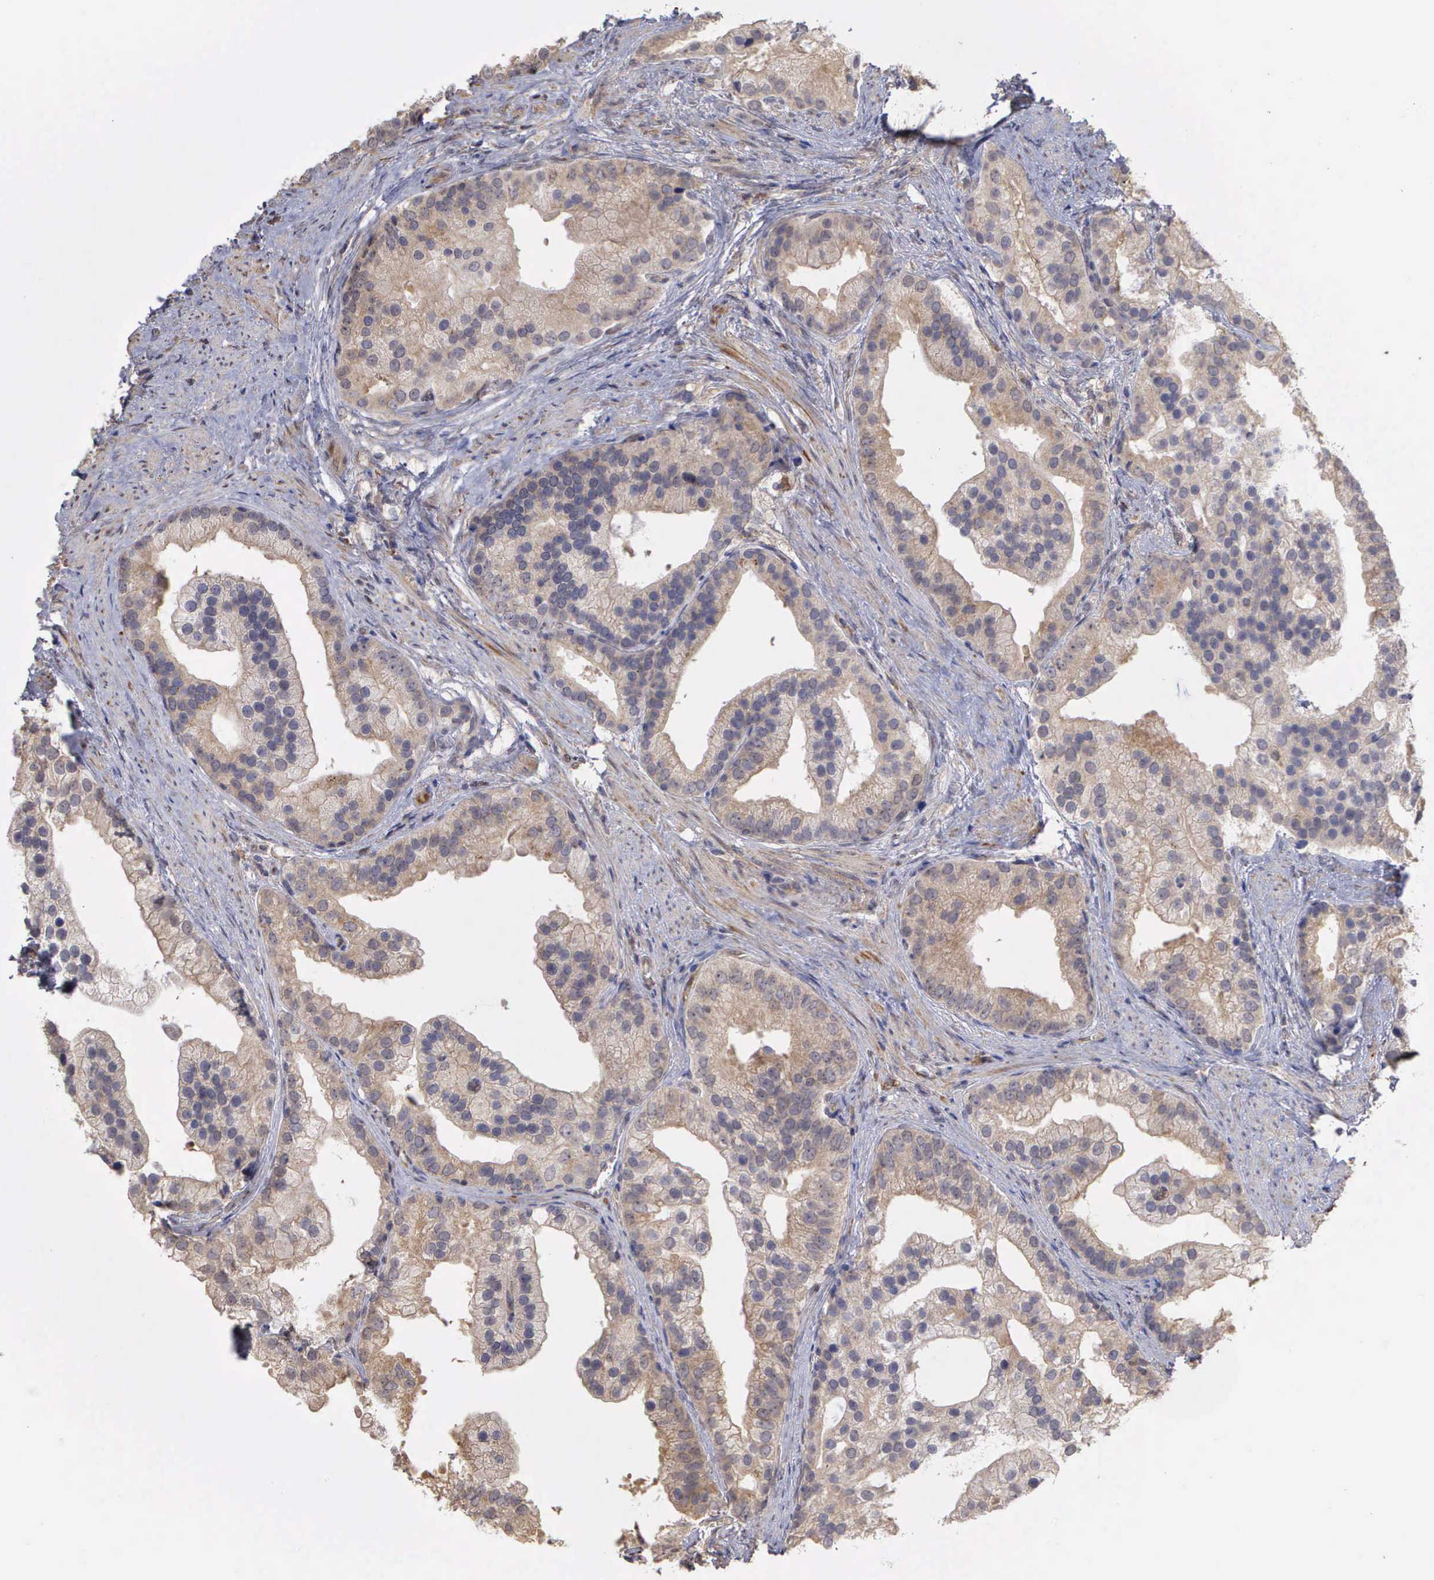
{"staining": {"intensity": "weak", "quantity": ">75%", "location": "cytoplasmic/membranous"}, "tissue": "prostate cancer", "cell_type": "Tumor cells", "image_type": "cancer", "snomed": [{"axis": "morphology", "description": "Adenocarcinoma, Medium grade"}, {"axis": "topography", "description": "Prostate"}], "caption": "The immunohistochemical stain highlights weak cytoplasmic/membranous staining in tumor cells of adenocarcinoma (medium-grade) (prostate) tissue.", "gene": "DNAJB7", "patient": {"sex": "male", "age": 65}}